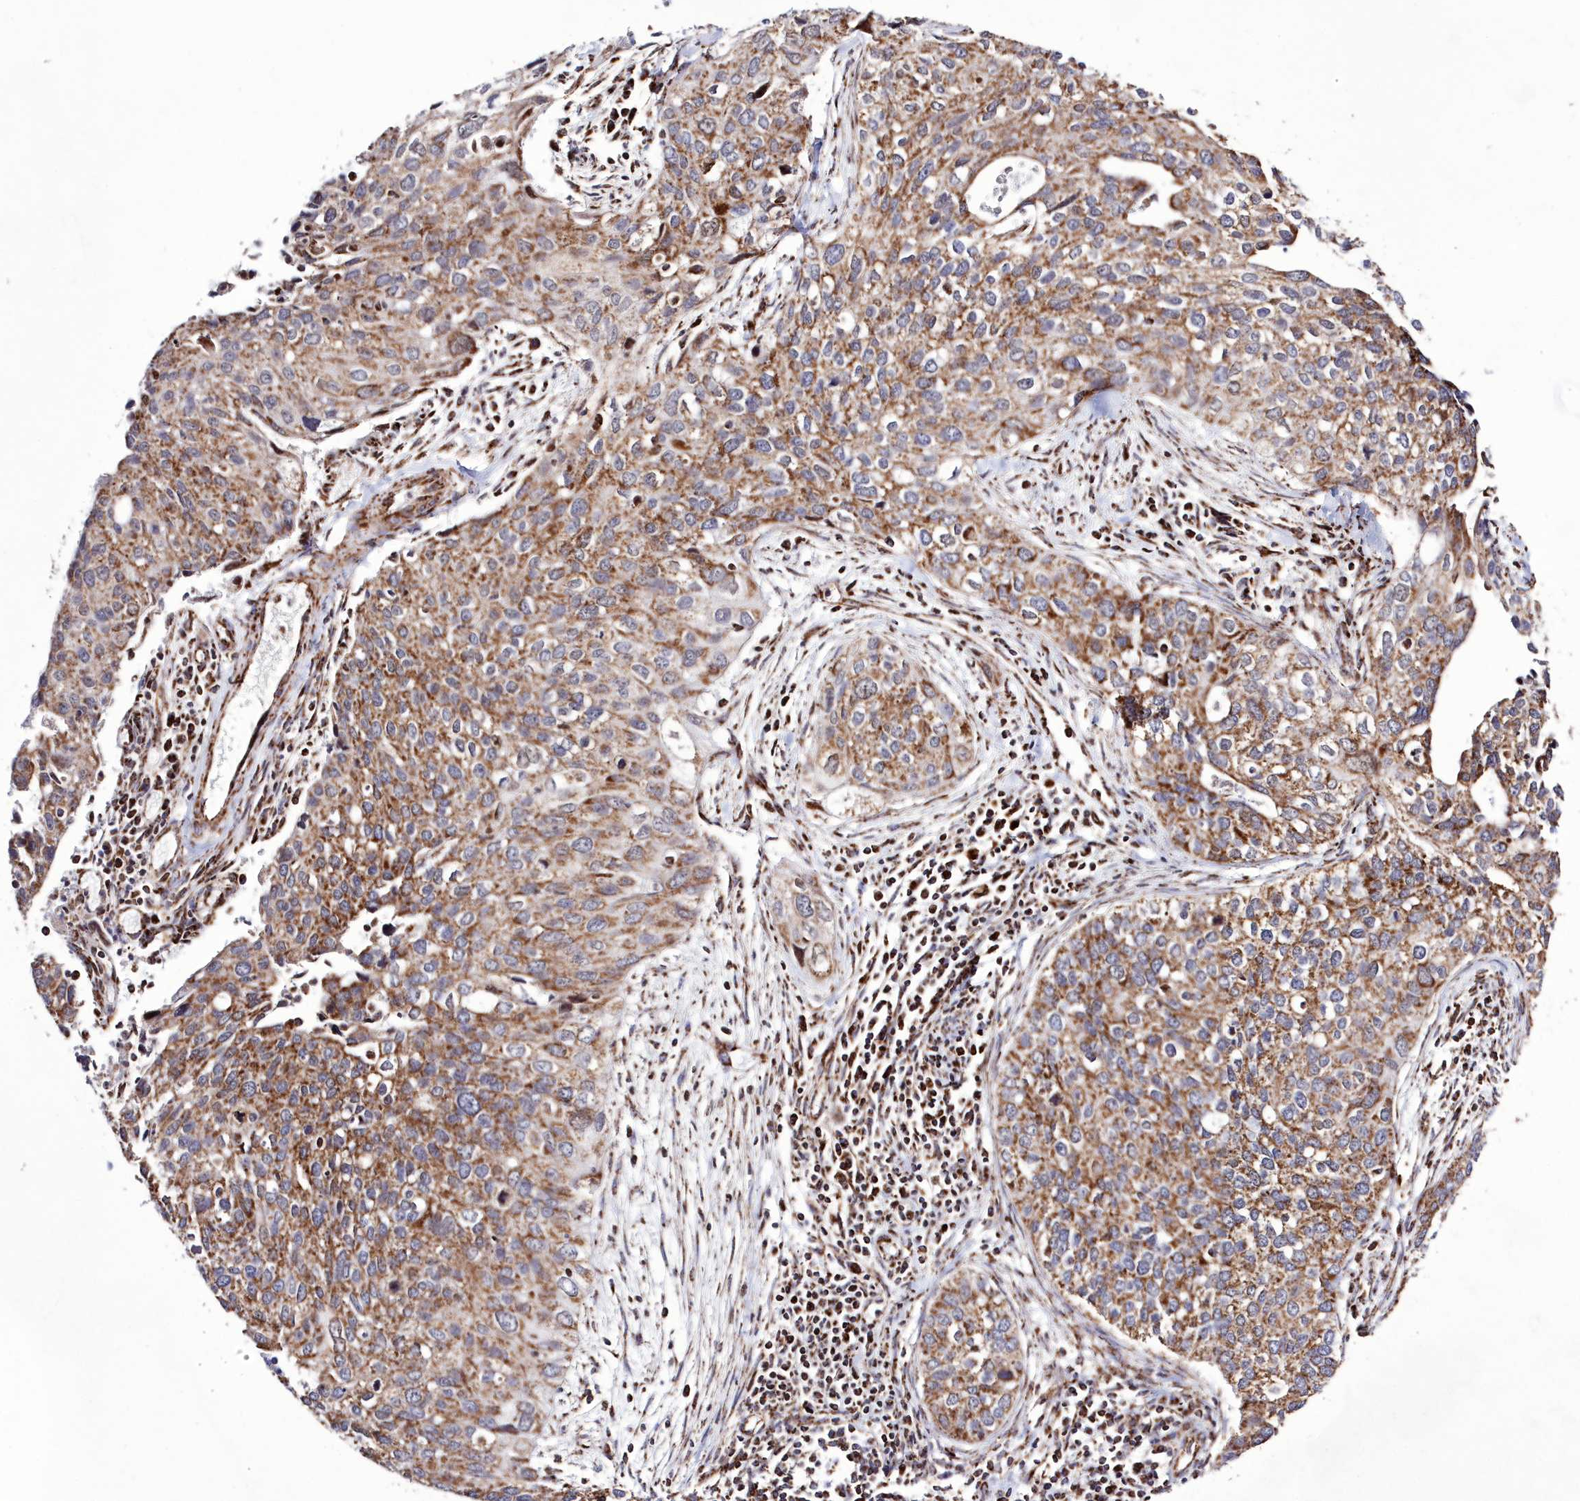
{"staining": {"intensity": "moderate", "quantity": ">75%", "location": "cytoplasmic/membranous"}, "tissue": "cervical cancer", "cell_type": "Tumor cells", "image_type": "cancer", "snomed": [{"axis": "morphology", "description": "Squamous cell carcinoma, NOS"}, {"axis": "topography", "description": "Cervix"}], "caption": "Immunohistochemical staining of human cervical squamous cell carcinoma demonstrates medium levels of moderate cytoplasmic/membranous positivity in about >75% of tumor cells.", "gene": "HADHB", "patient": {"sex": "female", "age": 55}}